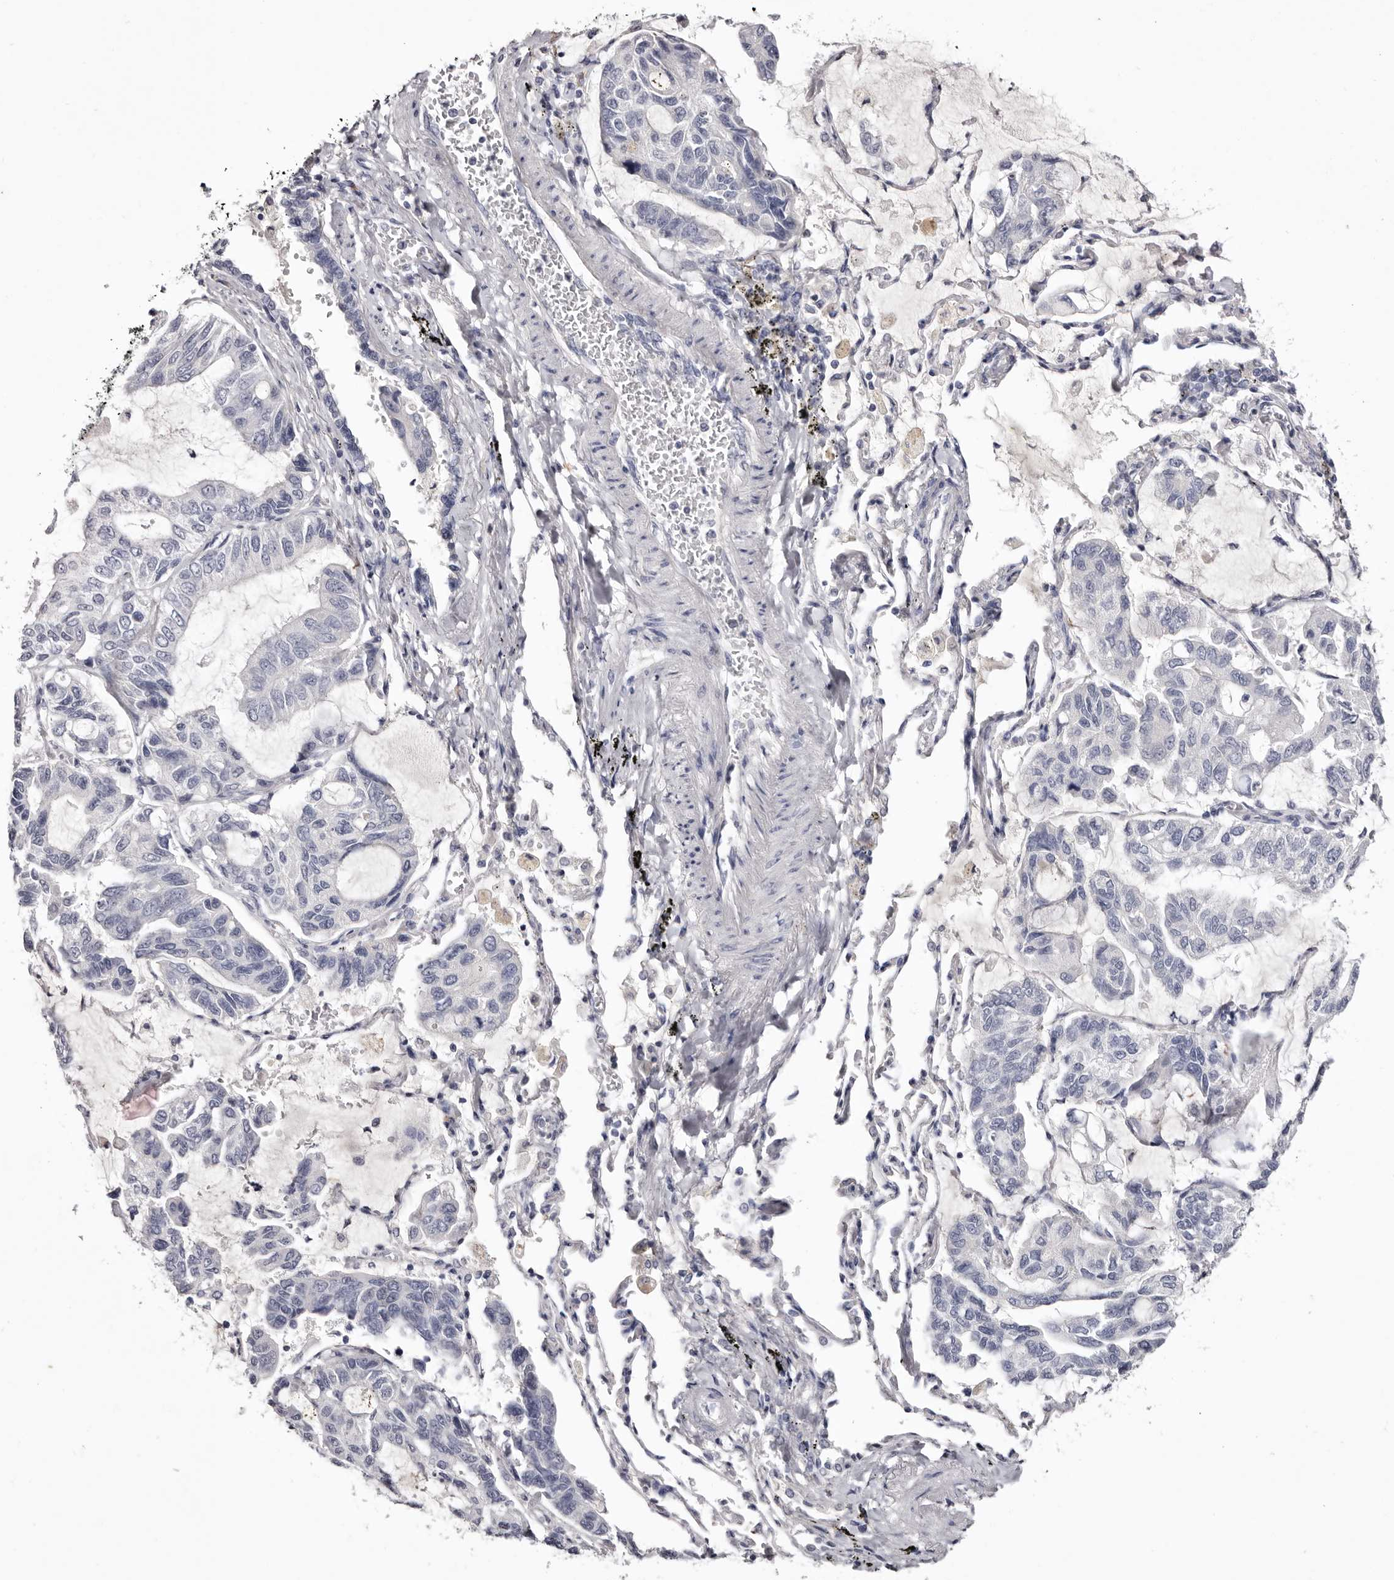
{"staining": {"intensity": "negative", "quantity": "none", "location": "none"}, "tissue": "lung cancer", "cell_type": "Tumor cells", "image_type": "cancer", "snomed": [{"axis": "morphology", "description": "Adenocarcinoma, NOS"}, {"axis": "topography", "description": "Lung"}], "caption": "An immunohistochemistry (IHC) histopathology image of lung adenocarcinoma is shown. There is no staining in tumor cells of lung adenocarcinoma.", "gene": "CA6", "patient": {"sex": "male", "age": 64}}